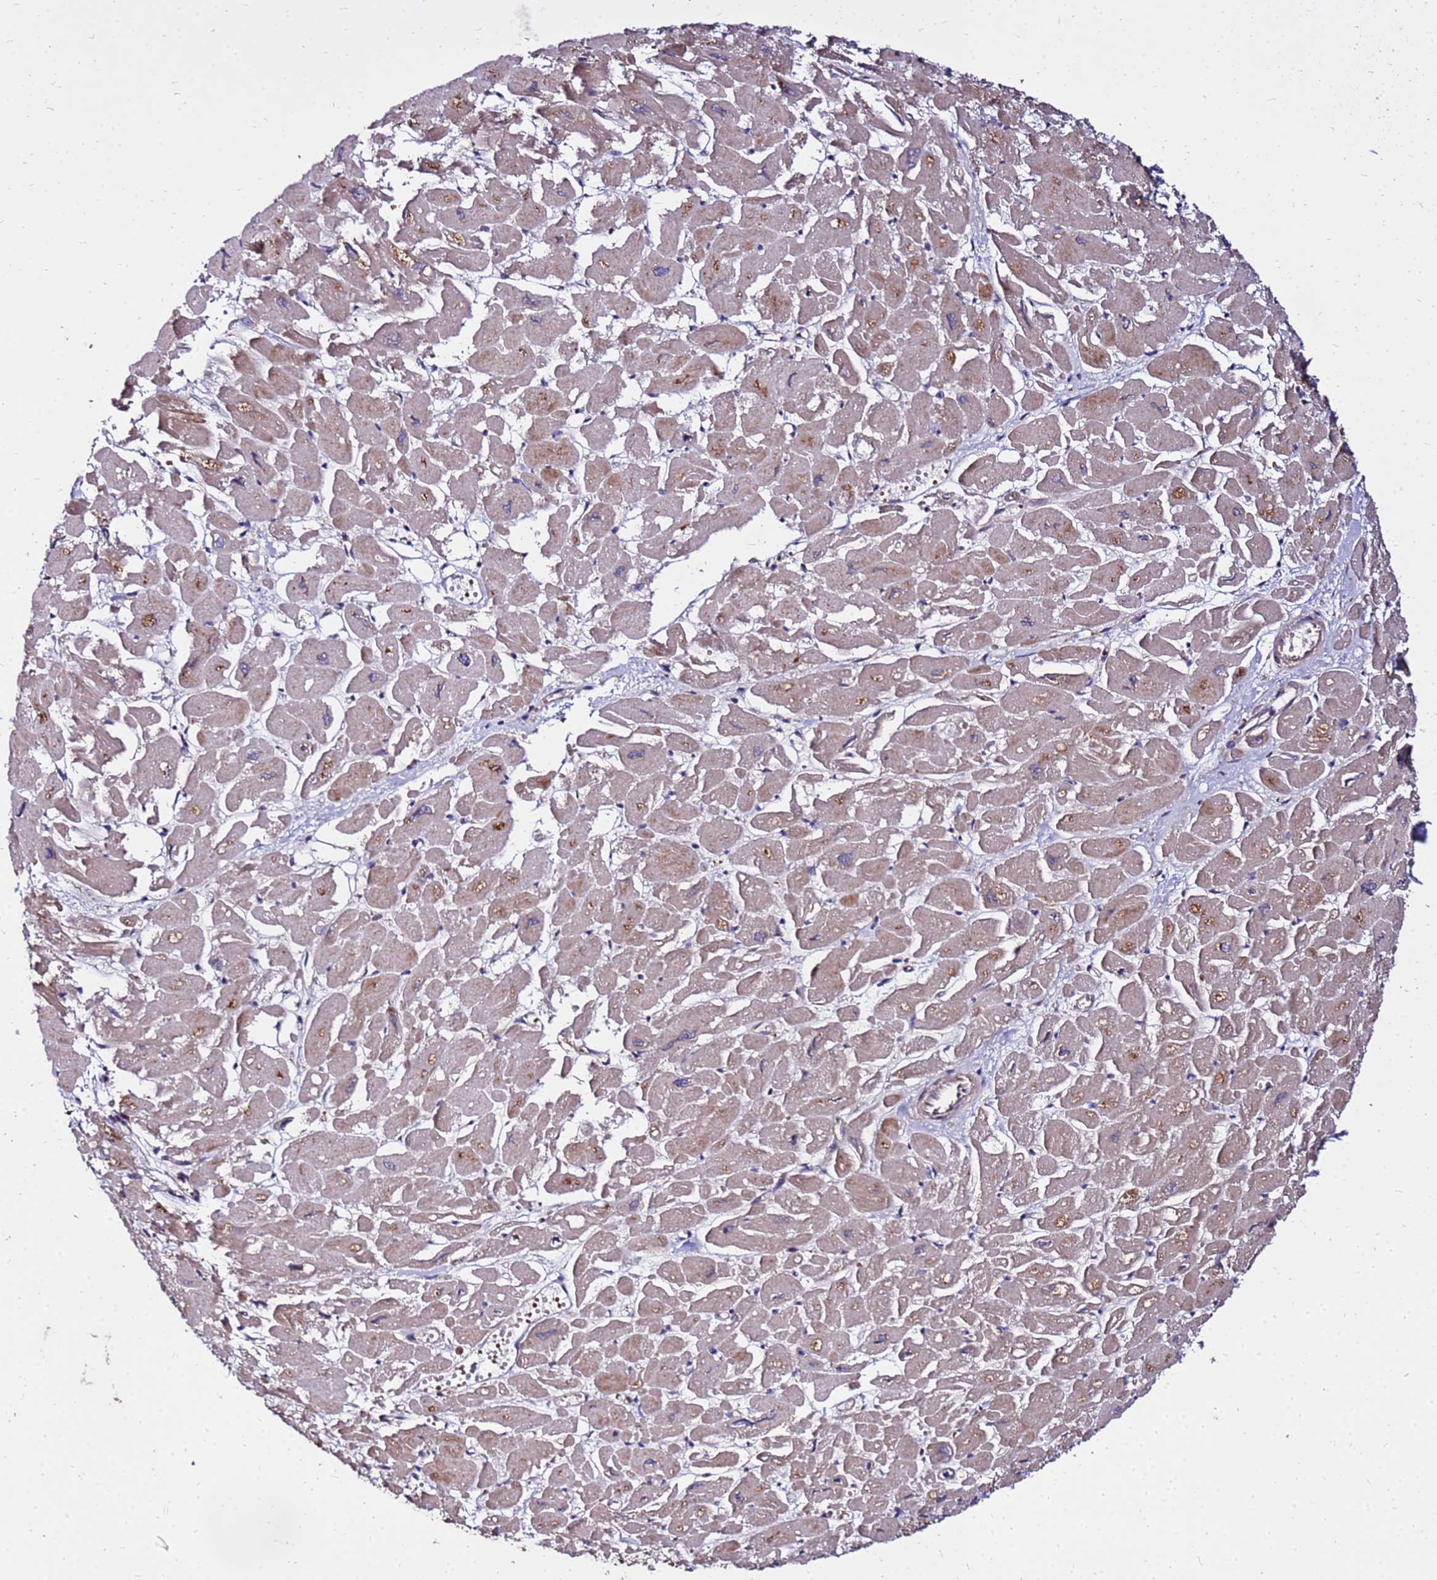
{"staining": {"intensity": "weak", "quantity": "25%-75%", "location": "cytoplasmic/membranous"}, "tissue": "heart muscle", "cell_type": "Cardiomyocytes", "image_type": "normal", "snomed": [{"axis": "morphology", "description": "Normal tissue, NOS"}, {"axis": "topography", "description": "Heart"}], "caption": "This is a micrograph of immunohistochemistry staining of normal heart muscle, which shows weak staining in the cytoplasmic/membranous of cardiomyocytes.", "gene": "WWC2", "patient": {"sex": "male", "age": 54}}